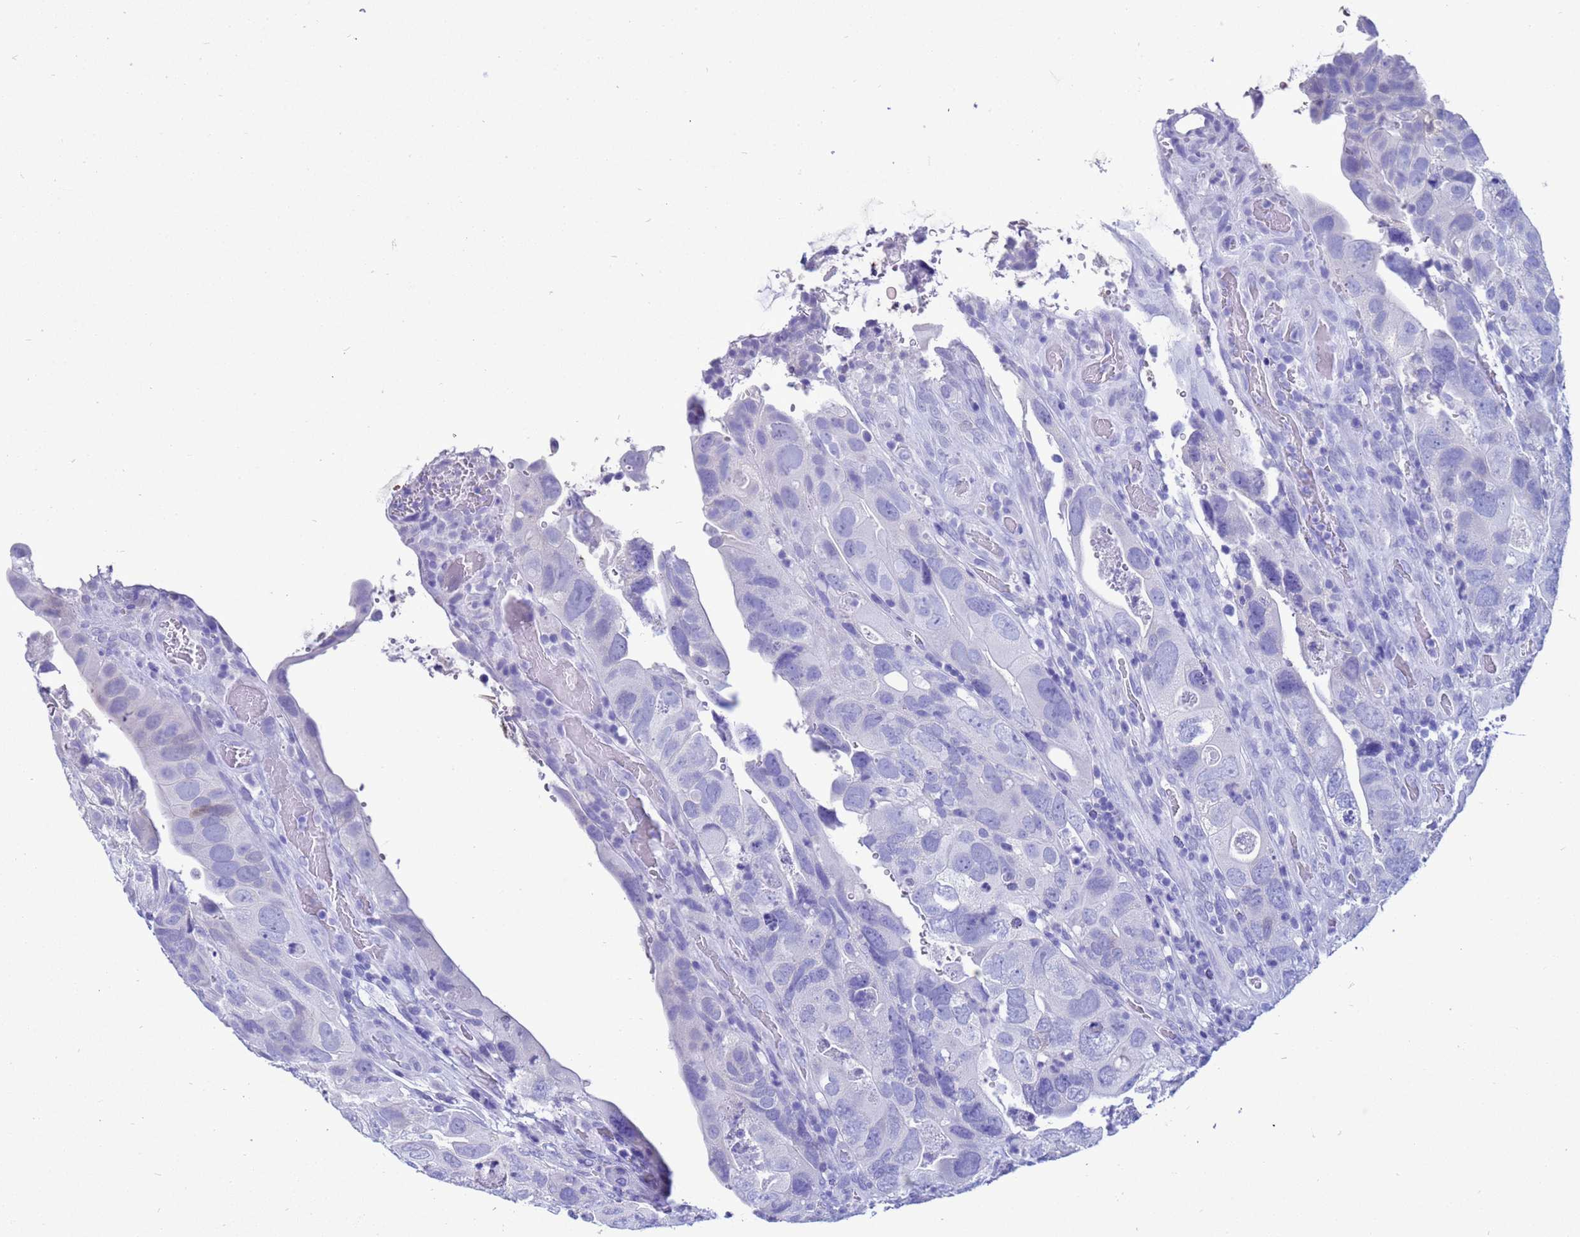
{"staining": {"intensity": "negative", "quantity": "none", "location": "none"}, "tissue": "colorectal cancer", "cell_type": "Tumor cells", "image_type": "cancer", "snomed": [{"axis": "morphology", "description": "Adenocarcinoma, NOS"}, {"axis": "topography", "description": "Rectum"}], "caption": "Tumor cells are negative for brown protein staining in adenocarcinoma (colorectal).", "gene": "AKR1C2", "patient": {"sex": "male", "age": 63}}